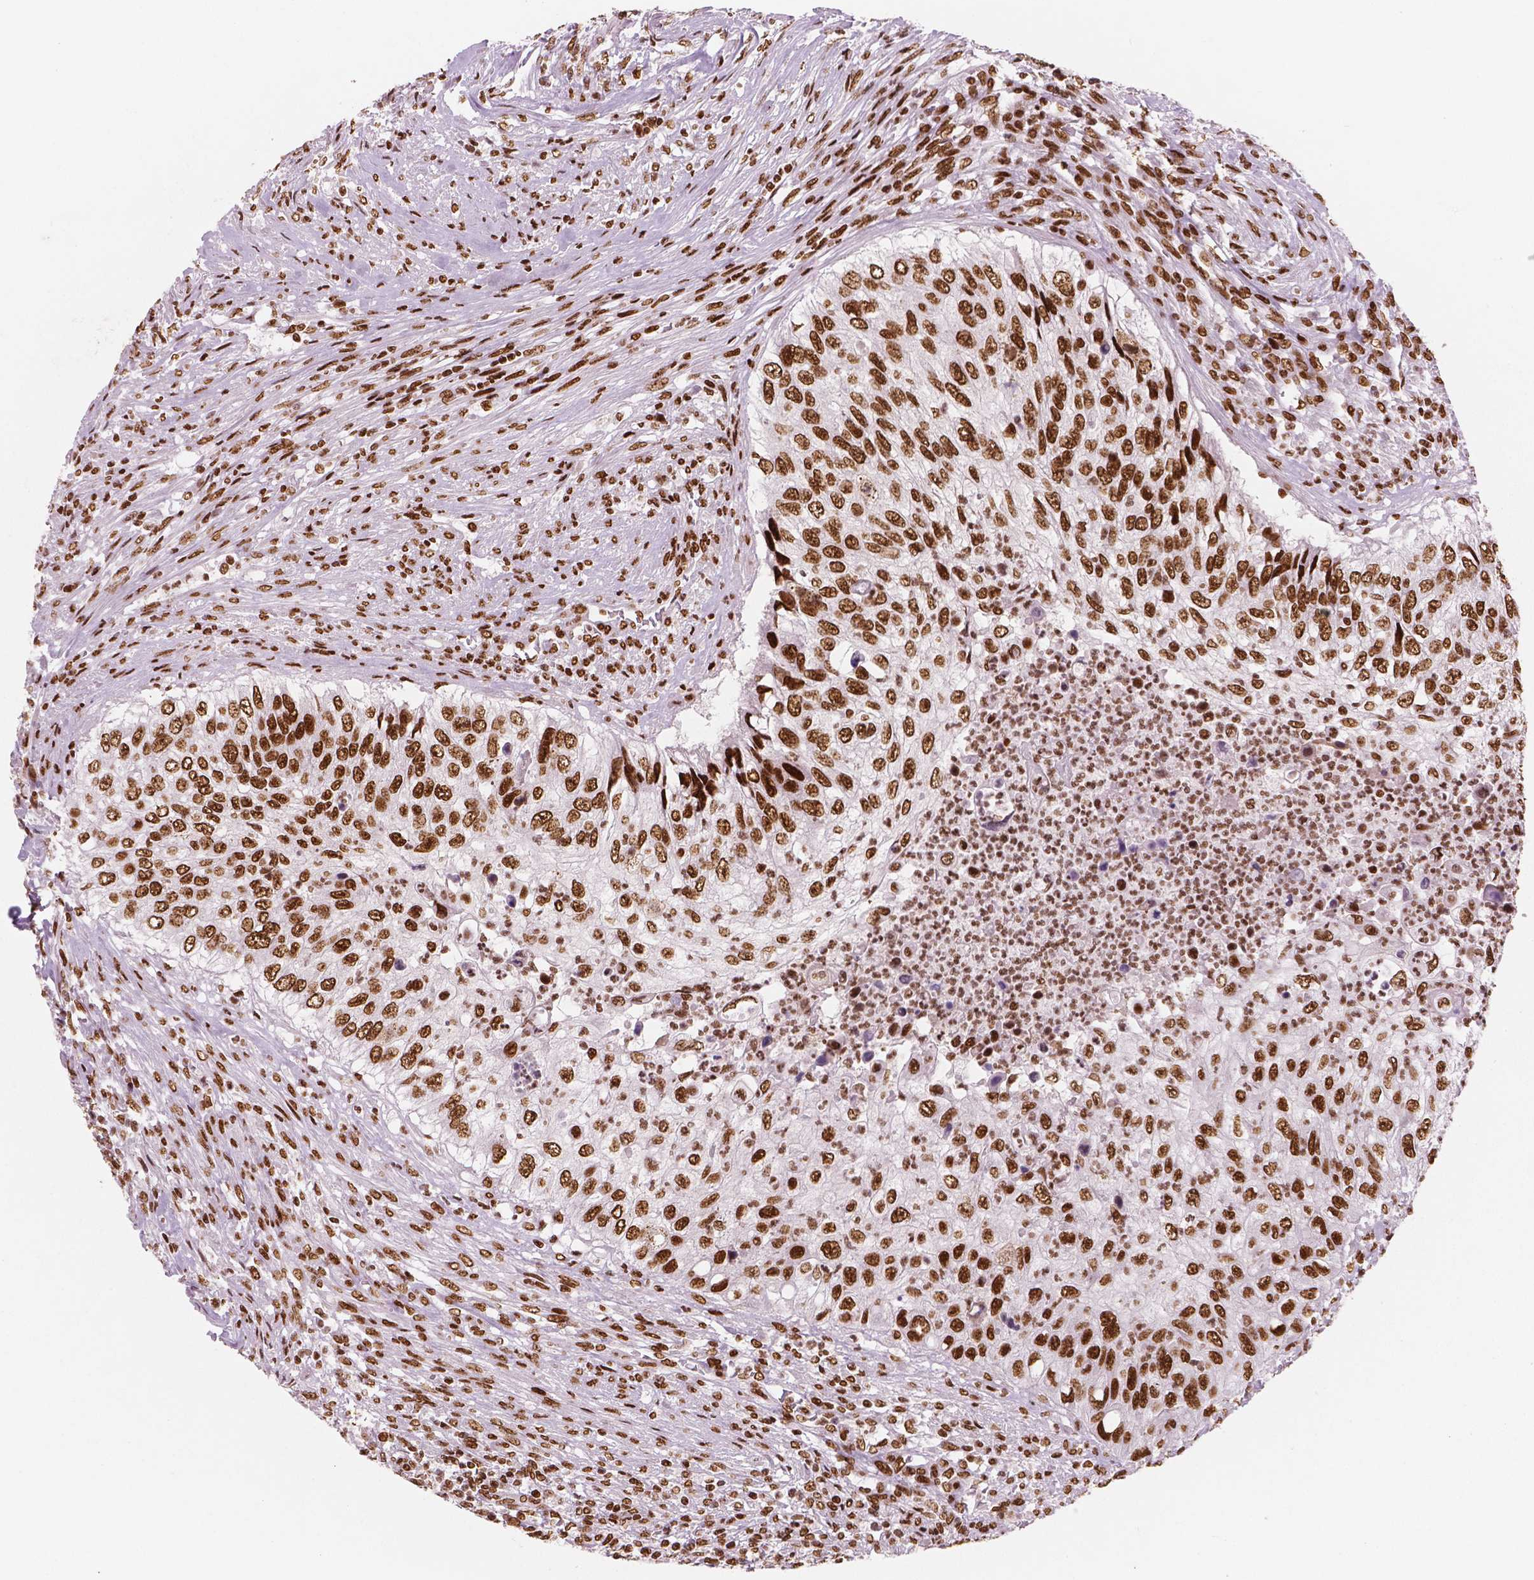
{"staining": {"intensity": "strong", "quantity": ">75%", "location": "nuclear"}, "tissue": "urothelial cancer", "cell_type": "Tumor cells", "image_type": "cancer", "snomed": [{"axis": "morphology", "description": "Urothelial carcinoma, High grade"}, {"axis": "topography", "description": "Urinary bladder"}], "caption": "An image of human urothelial cancer stained for a protein shows strong nuclear brown staining in tumor cells.", "gene": "BRD4", "patient": {"sex": "female", "age": 60}}